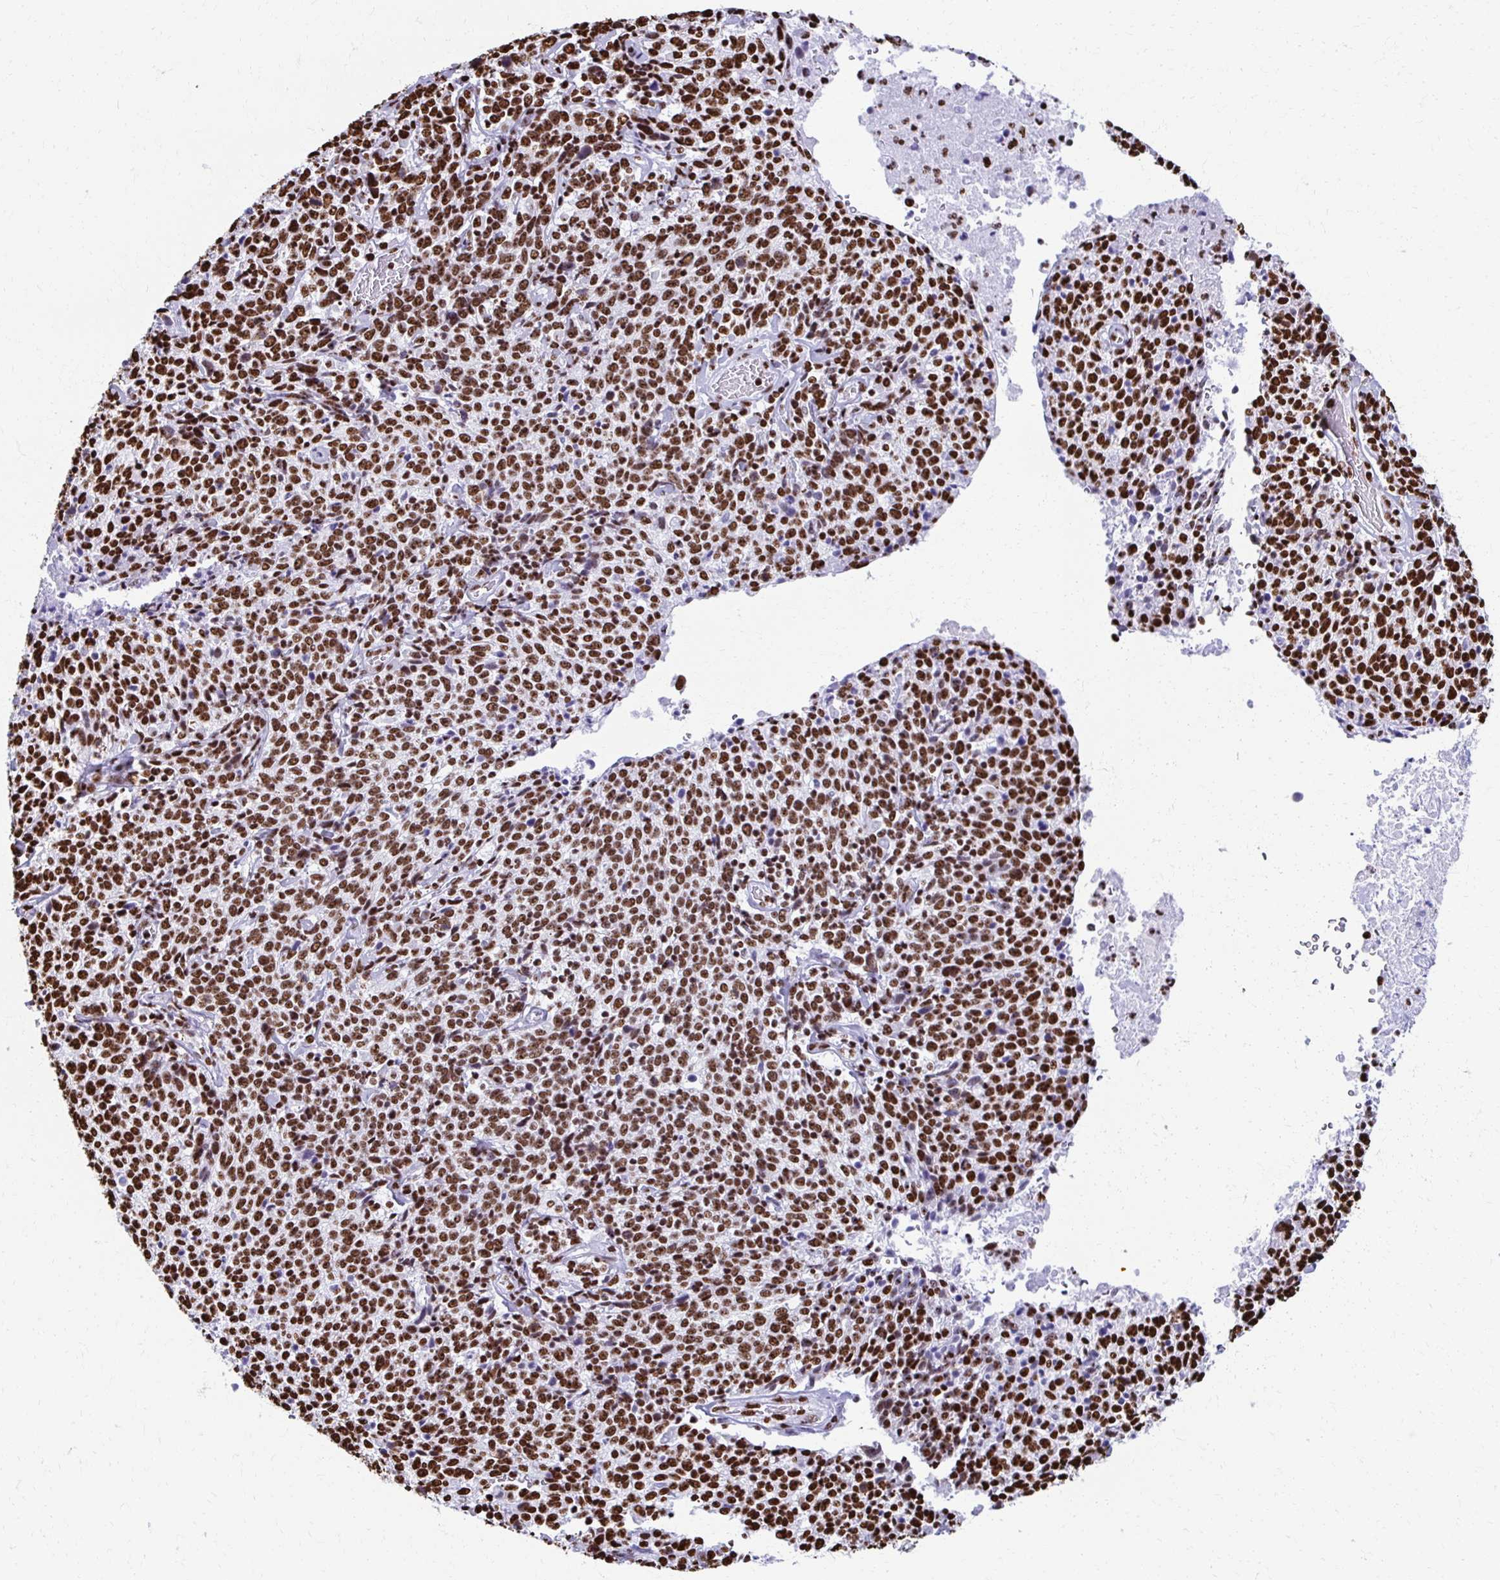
{"staining": {"intensity": "strong", "quantity": ">75%", "location": "nuclear"}, "tissue": "cervical cancer", "cell_type": "Tumor cells", "image_type": "cancer", "snomed": [{"axis": "morphology", "description": "Squamous cell carcinoma, NOS"}, {"axis": "topography", "description": "Cervix"}], "caption": "IHC image of human cervical squamous cell carcinoma stained for a protein (brown), which demonstrates high levels of strong nuclear positivity in approximately >75% of tumor cells.", "gene": "NONO", "patient": {"sex": "female", "age": 46}}